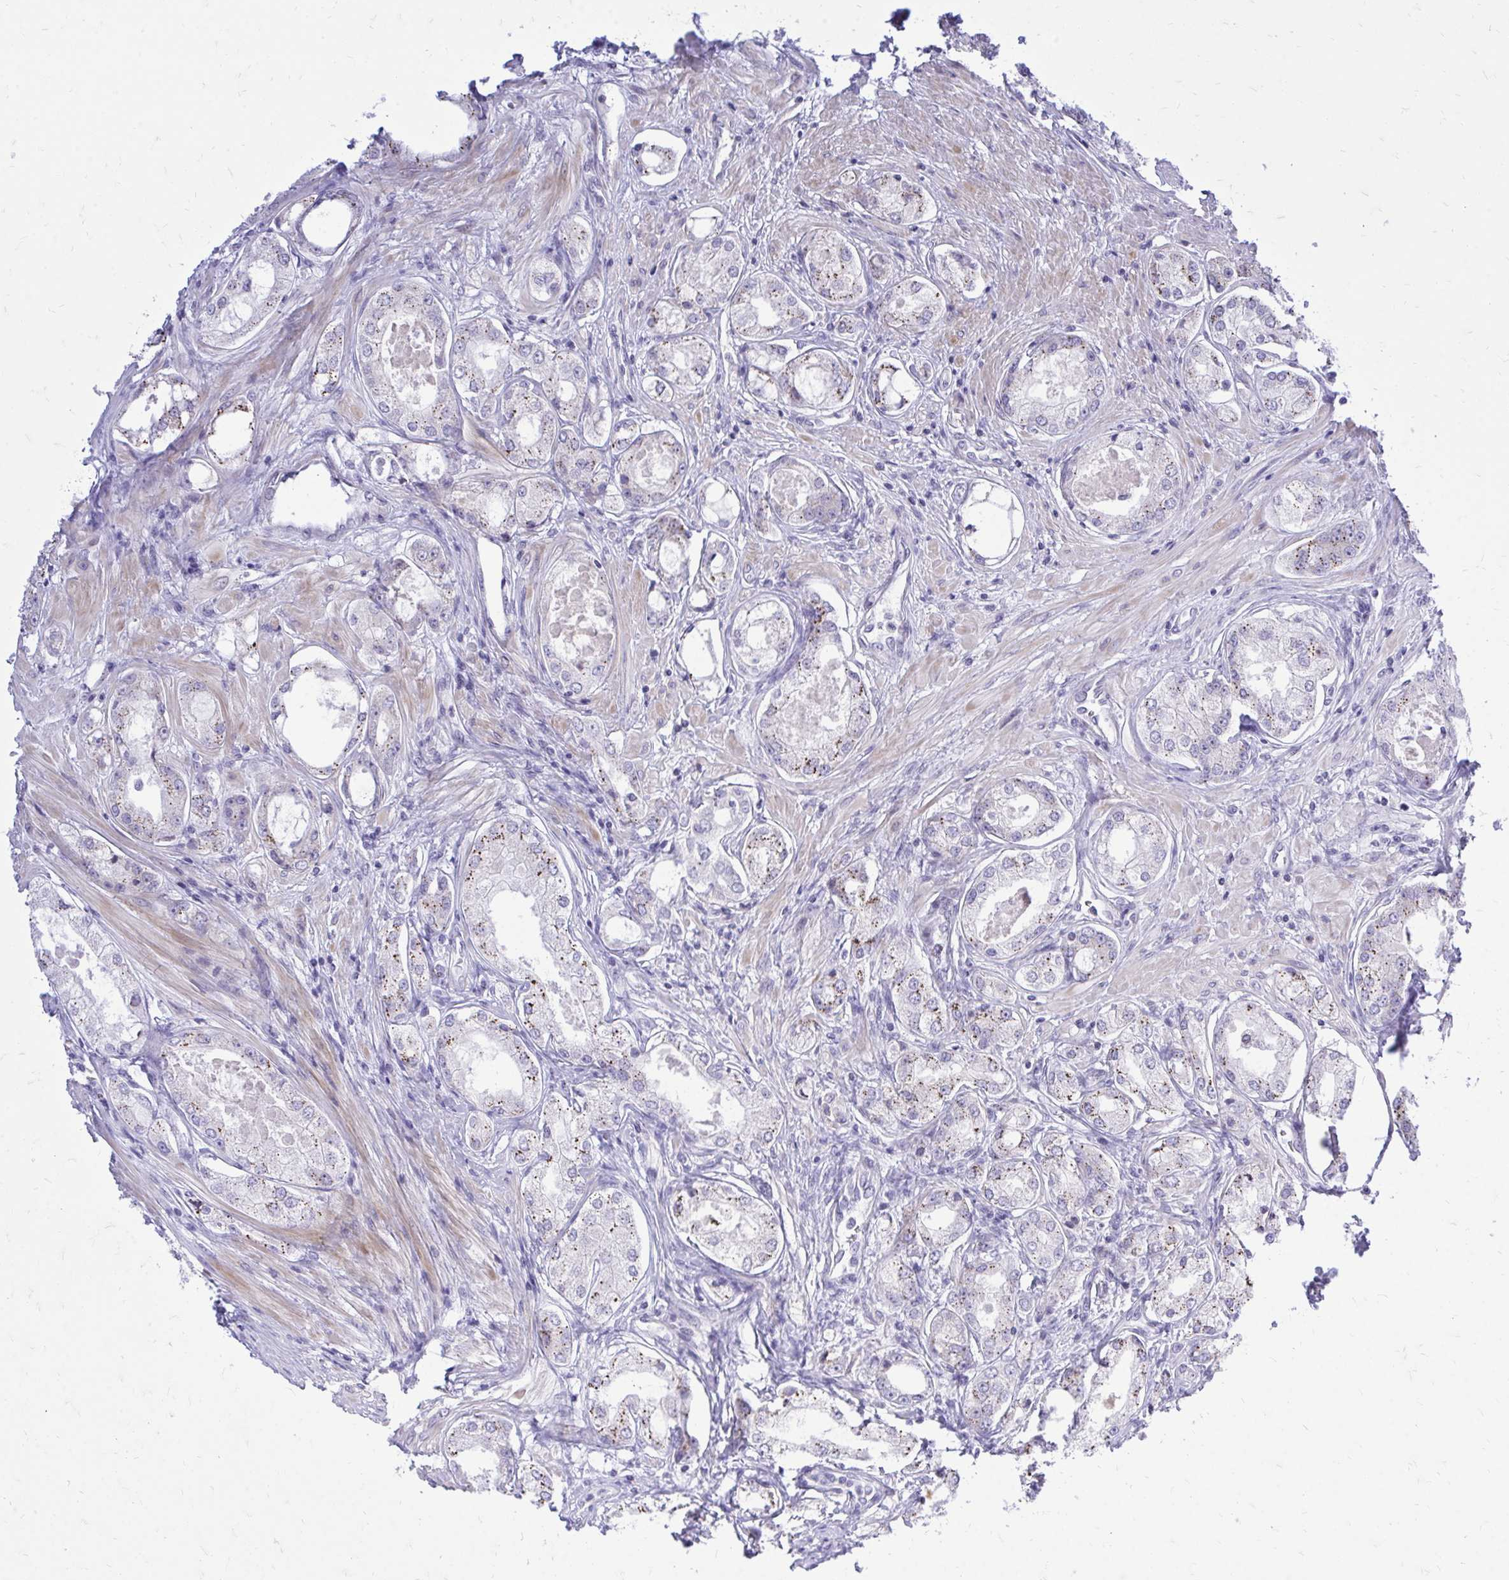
{"staining": {"intensity": "strong", "quantity": "25%-75%", "location": "cytoplasmic/membranous"}, "tissue": "prostate cancer", "cell_type": "Tumor cells", "image_type": "cancer", "snomed": [{"axis": "morphology", "description": "Adenocarcinoma, Low grade"}, {"axis": "topography", "description": "Prostate"}], "caption": "Protein expression analysis of human prostate cancer reveals strong cytoplasmic/membranous staining in about 25%-75% of tumor cells.", "gene": "GABRA1", "patient": {"sex": "male", "age": 68}}